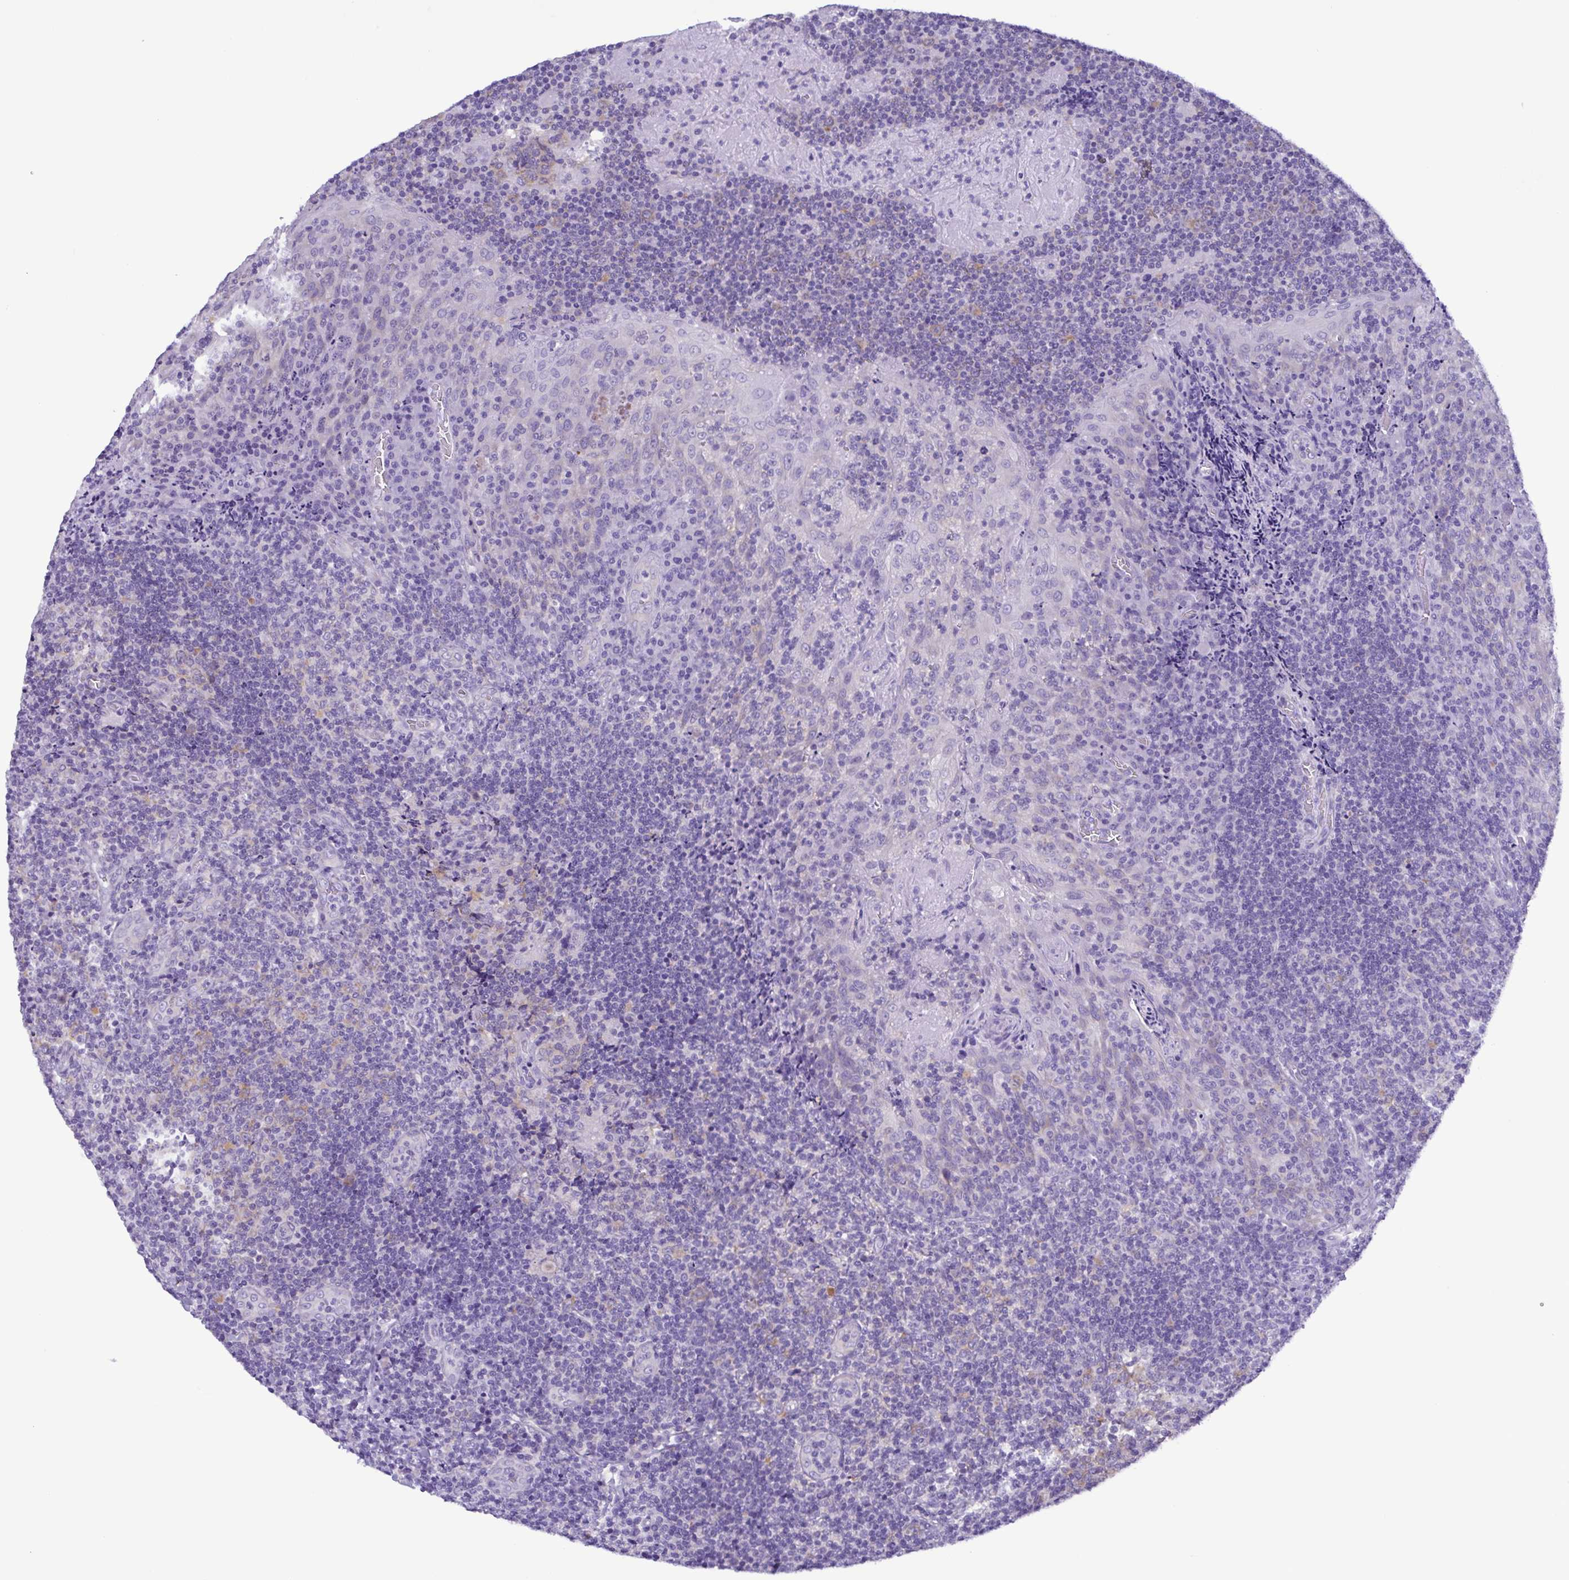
{"staining": {"intensity": "weak", "quantity": "25%-75%", "location": "cytoplasmic/membranous"}, "tissue": "tonsil", "cell_type": "Germinal center cells", "image_type": "normal", "snomed": [{"axis": "morphology", "description": "Normal tissue, NOS"}, {"axis": "topography", "description": "Tonsil"}], "caption": "Immunohistochemical staining of benign human tonsil displays weak cytoplasmic/membranous protein staining in about 25%-75% of germinal center cells. (IHC, brightfield microscopy, high magnification).", "gene": "TNNI3", "patient": {"sex": "male", "age": 17}}